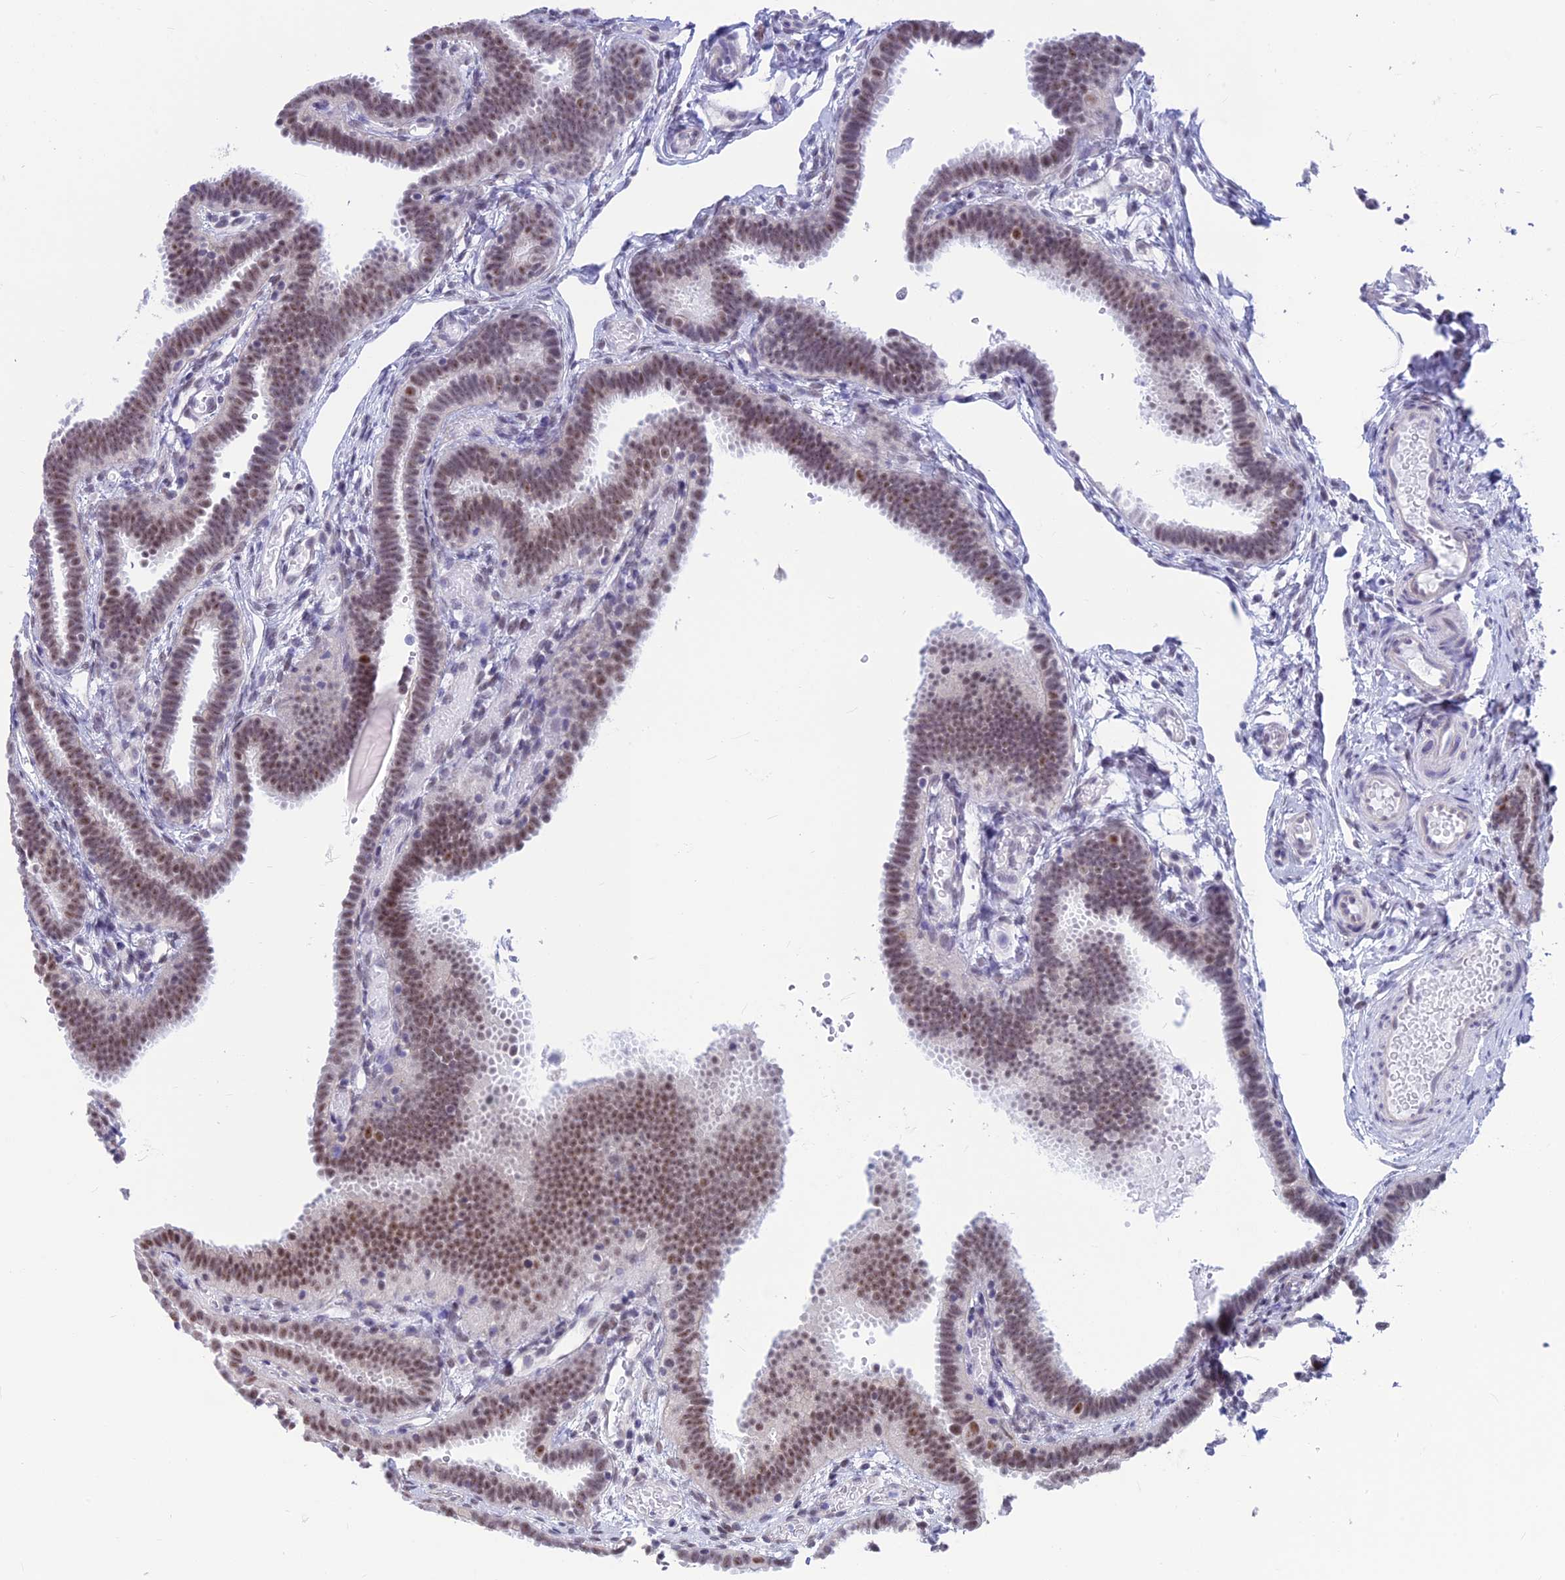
{"staining": {"intensity": "moderate", "quantity": ">75%", "location": "nuclear"}, "tissue": "fallopian tube", "cell_type": "Glandular cells", "image_type": "normal", "snomed": [{"axis": "morphology", "description": "Normal tissue, NOS"}, {"axis": "topography", "description": "Fallopian tube"}], "caption": "Unremarkable fallopian tube was stained to show a protein in brown. There is medium levels of moderate nuclear expression in approximately >75% of glandular cells. Using DAB (3,3'-diaminobenzidine) (brown) and hematoxylin (blue) stains, captured at high magnification using brightfield microscopy.", "gene": "SRSF5", "patient": {"sex": "female", "age": 37}}